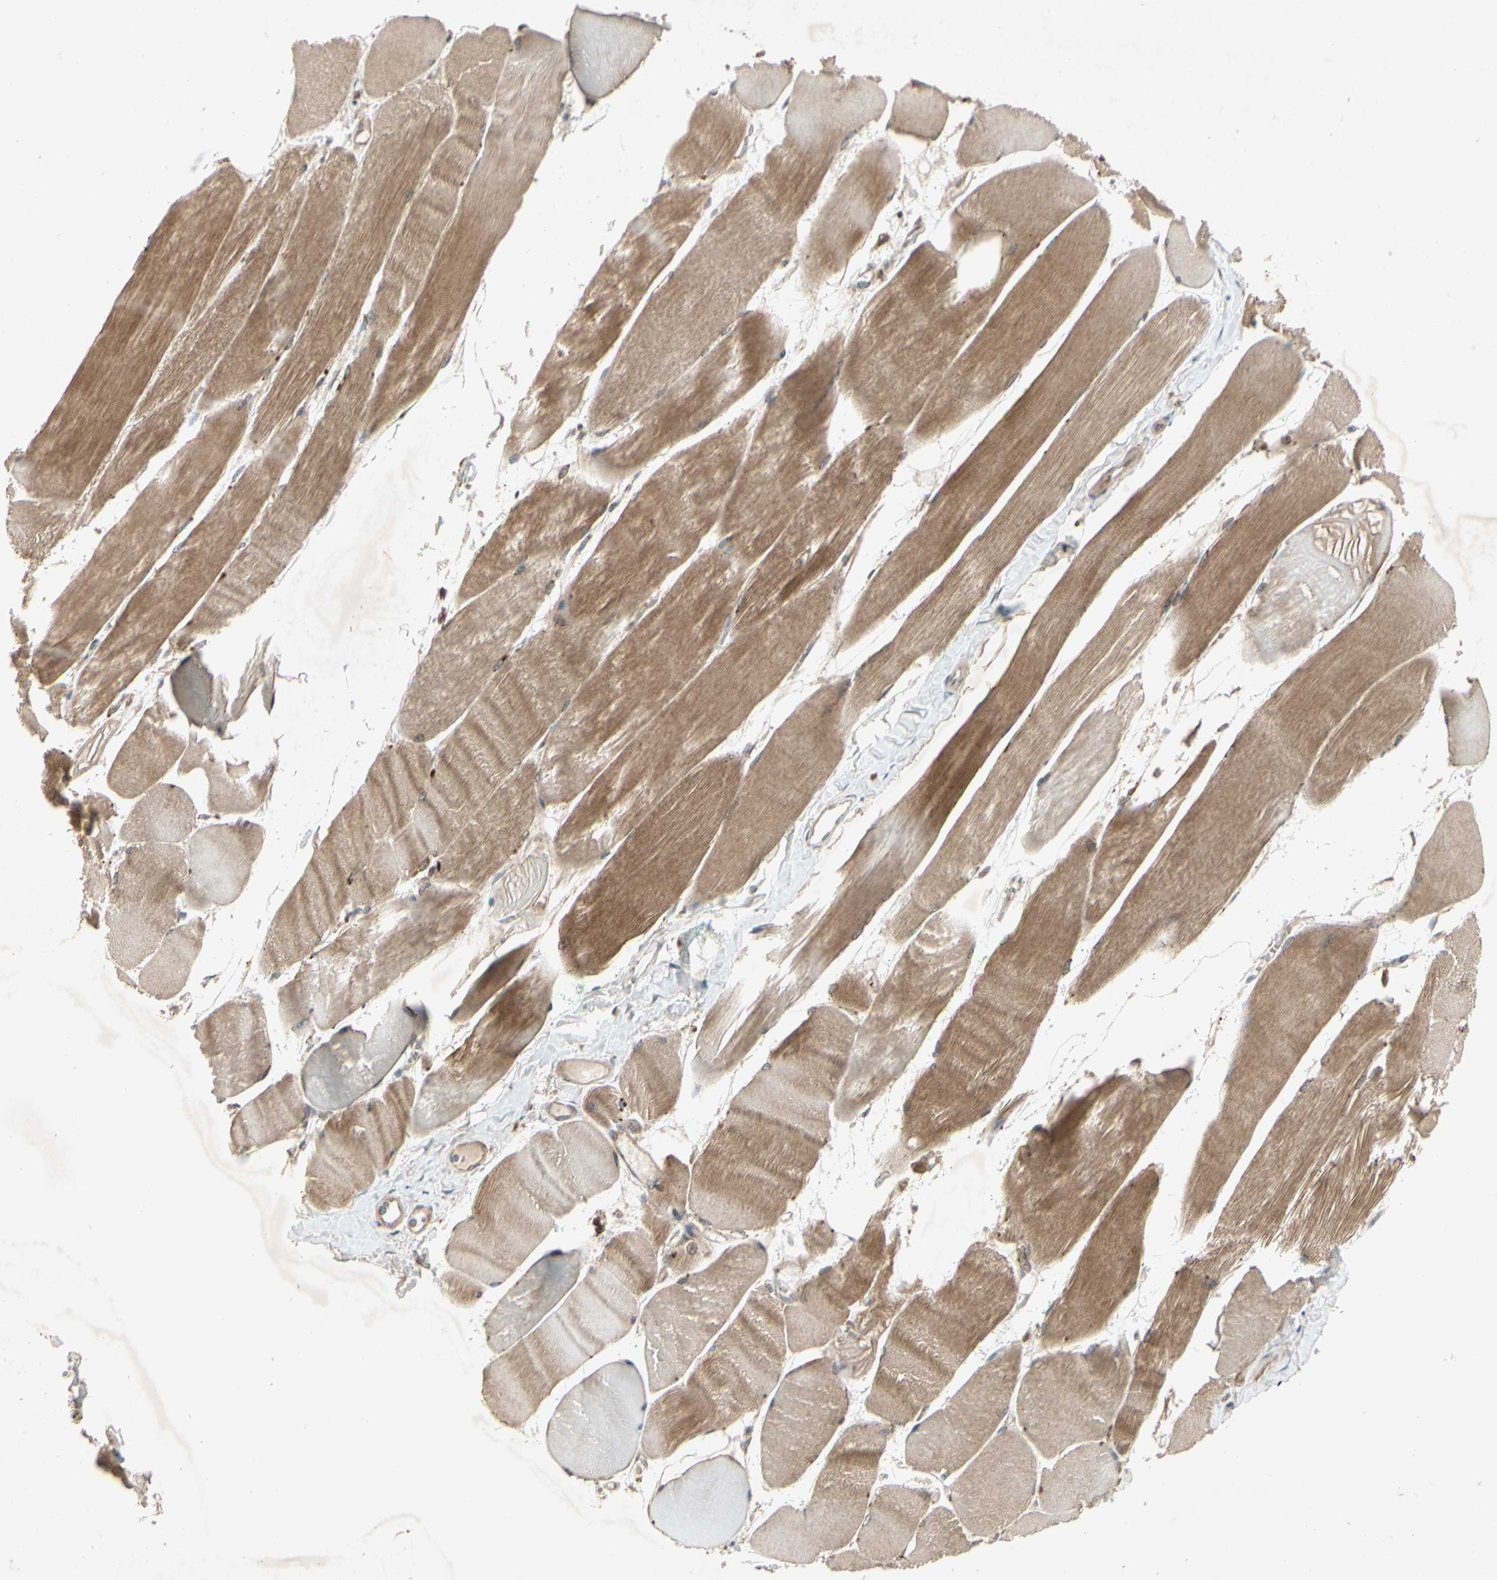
{"staining": {"intensity": "moderate", "quantity": ">75%", "location": "cytoplasmic/membranous"}, "tissue": "skeletal muscle", "cell_type": "Myocytes", "image_type": "normal", "snomed": [{"axis": "morphology", "description": "Normal tissue, NOS"}, {"axis": "morphology", "description": "Squamous cell carcinoma, NOS"}, {"axis": "topography", "description": "Skeletal muscle"}], "caption": "About >75% of myocytes in normal human skeletal muscle demonstrate moderate cytoplasmic/membranous protein expression as visualized by brown immunohistochemical staining.", "gene": "TEK", "patient": {"sex": "male", "age": 51}}